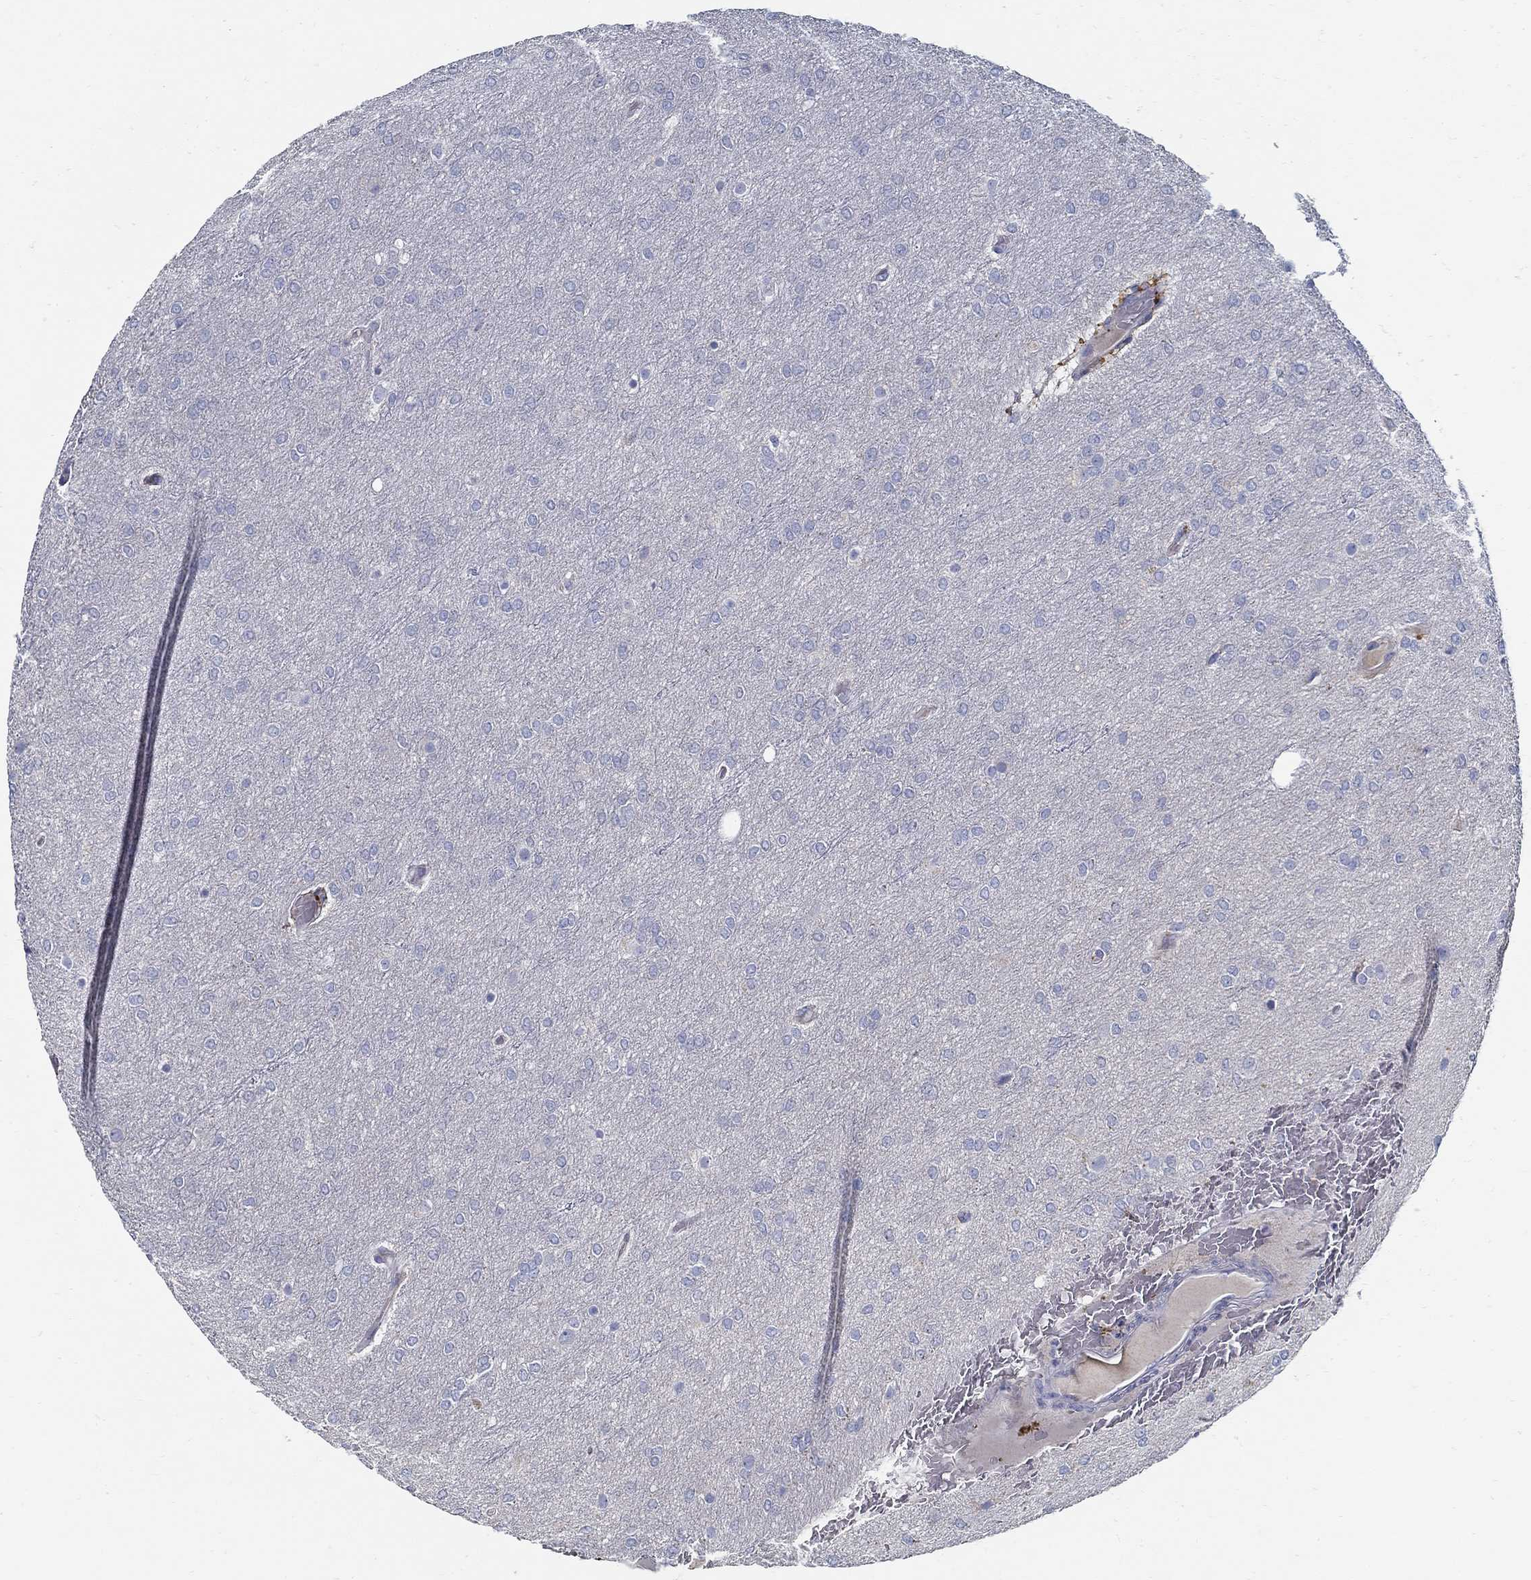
{"staining": {"intensity": "negative", "quantity": "none", "location": "none"}, "tissue": "glioma", "cell_type": "Tumor cells", "image_type": "cancer", "snomed": [{"axis": "morphology", "description": "Glioma, malignant, High grade"}, {"axis": "topography", "description": "Brain"}], "caption": "Human glioma stained for a protein using IHC shows no staining in tumor cells.", "gene": "TGFBI", "patient": {"sex": "female", "age": 61}}